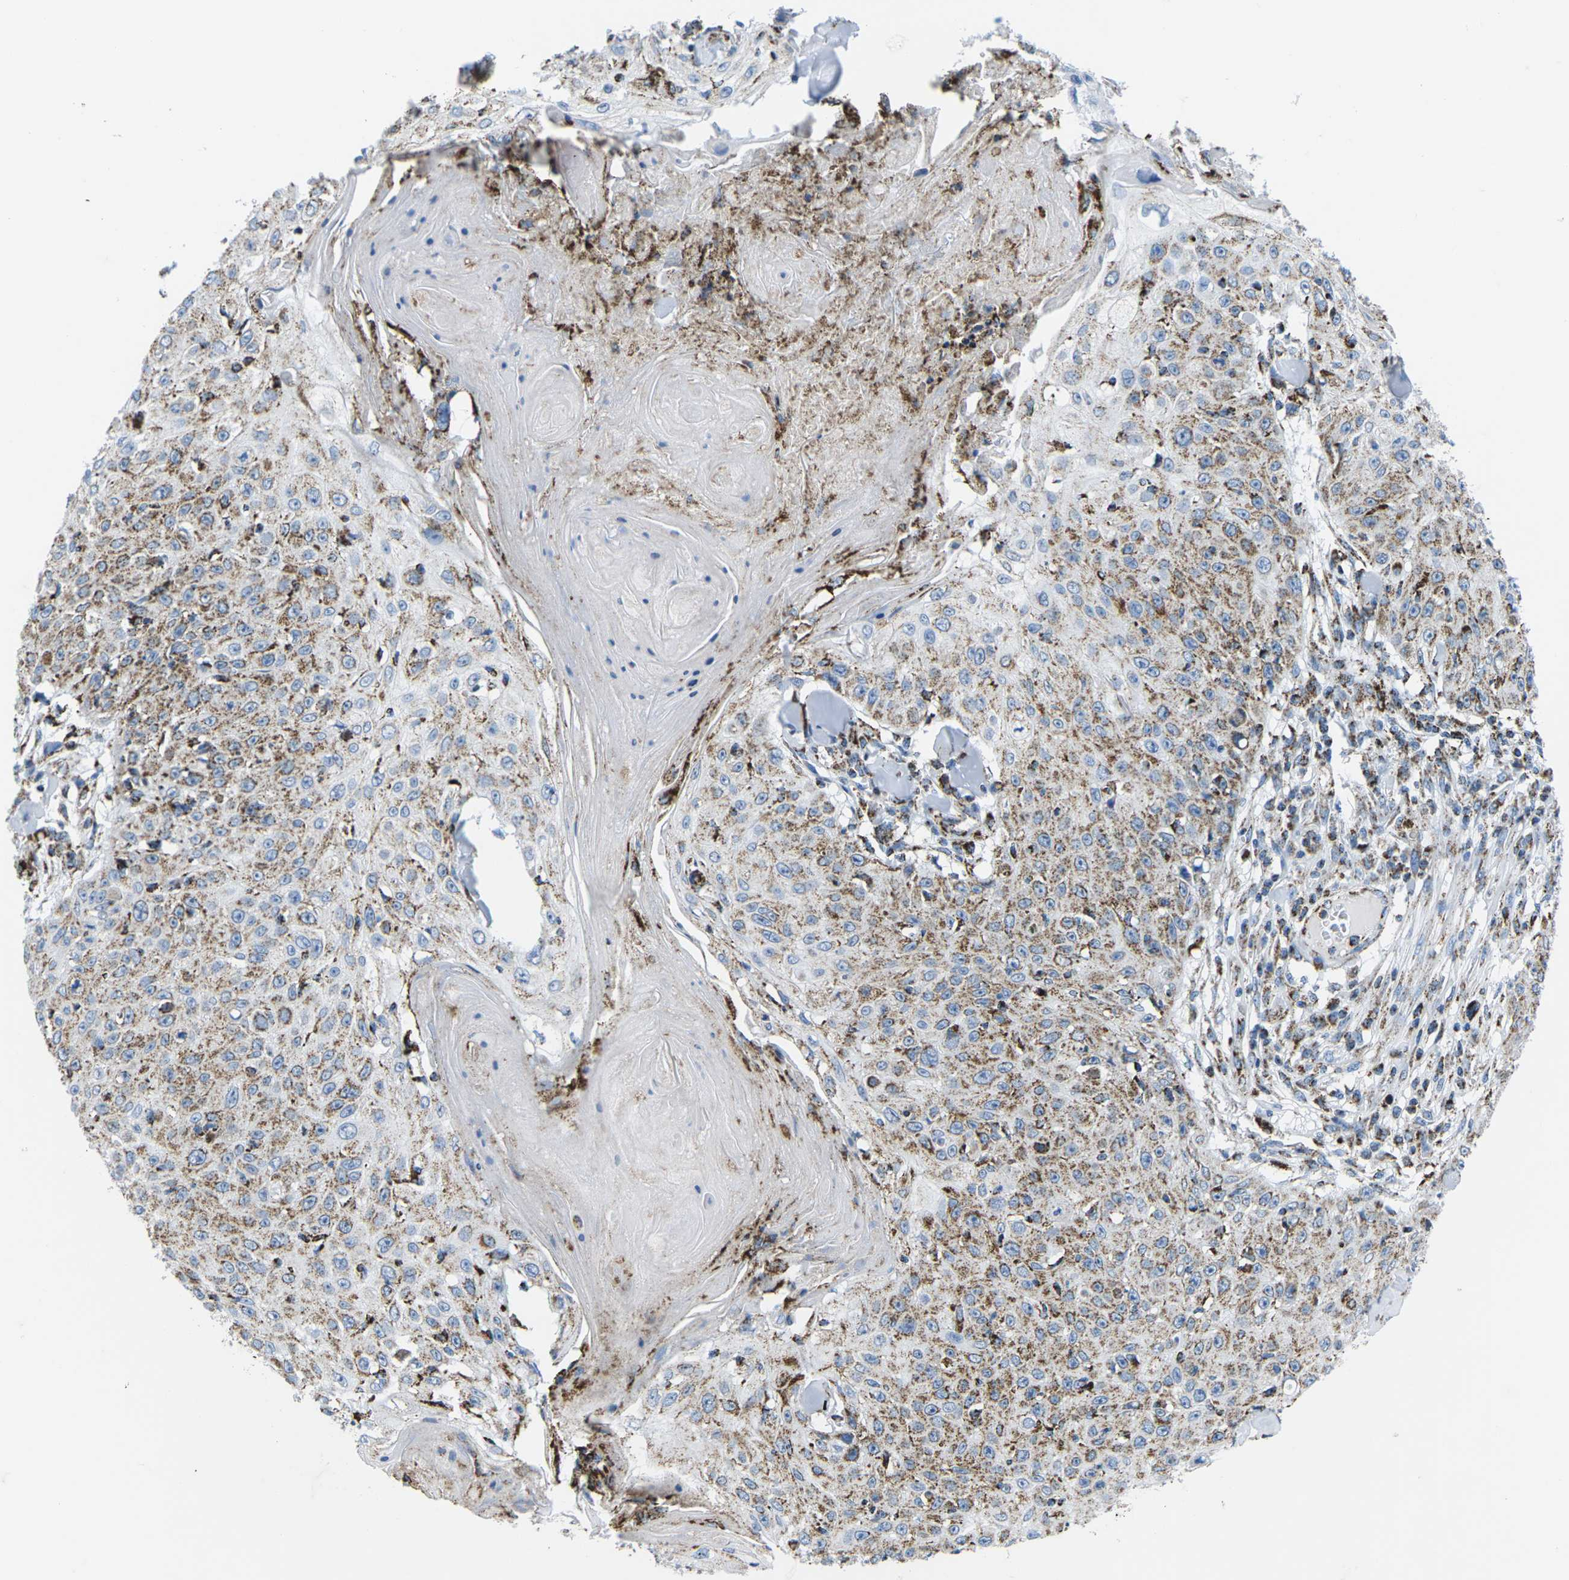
{"staining": {"intensity": "moderate", "quantity": ">75%", "location": "cytoplasmic/membranous"}, "tissue": "skin cancer", "cell_type": "Tumor cells", "image_type": "cancer", "snomed": [{"axis": "morphology", "description": "Squamous cell carcinoma, NOS"}, {"axis": "topography", "description": "Skin"}], "caption": "IHC of human squamous cell carcinoma (skin) reveals medium levels of moderate cytoplasmic/membranous positivity in about >75% of tumor cells.", "gene": "COX6C", "patient": {"sex": "male", "age": 86}}